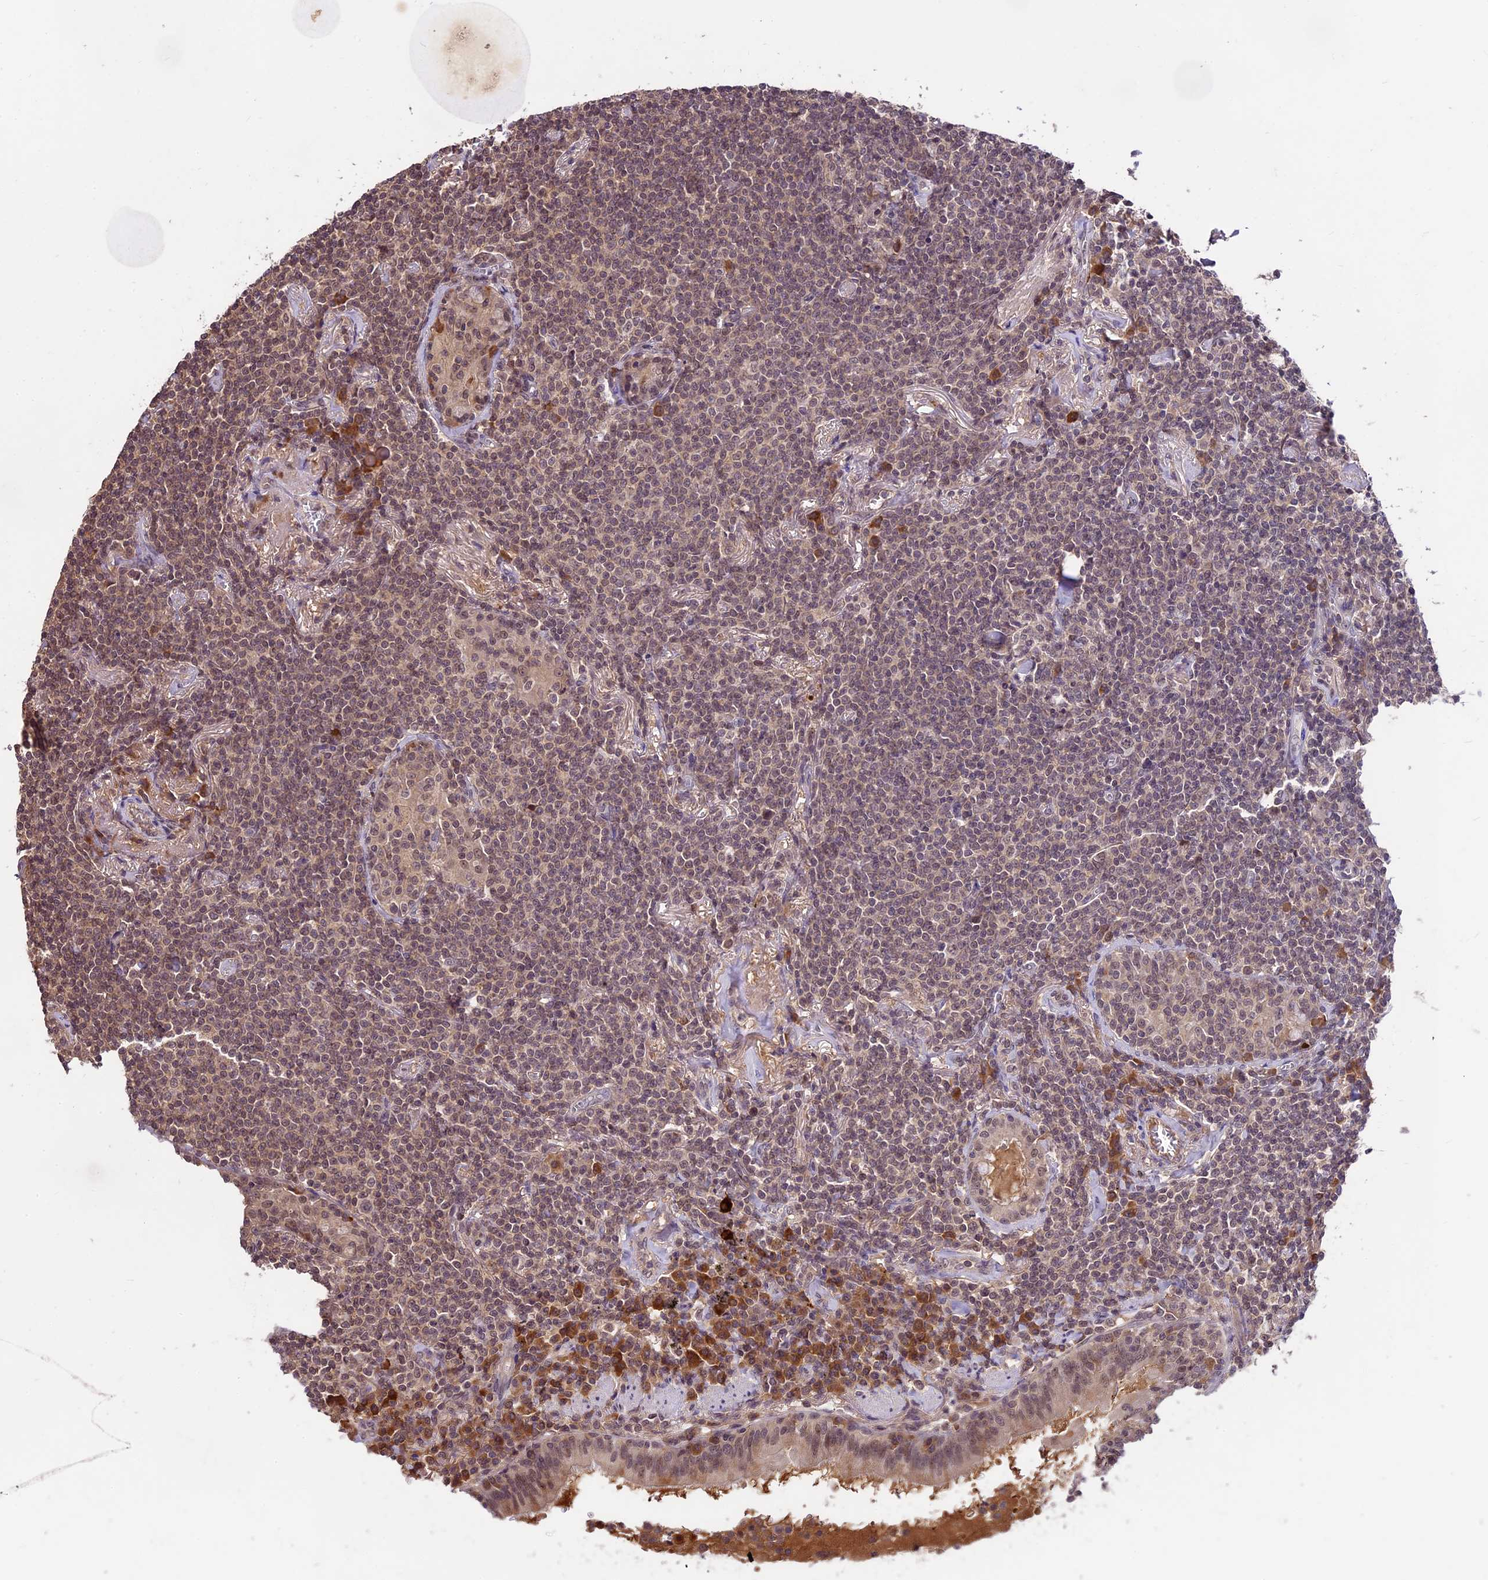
{"staining": {"intensity": "weak", "quantity": "25%-75%", "location": "nuclear"}, "tissue": "lymphoma", "cell_type": "Tumor cells", "image_type": "cancer", "snomed": [{"axis": "morphology", "description": "Malignant lymphoma, non-Hodgkin's type, Low grade"}, {"axis": "topography", "description": "Lung"}], "caption": "Immunohistochemical staining of human malignant lymphoma, non-Hodgkin's type (low-grade) shows low levels of weak nuclear protein positivity in about 25%-75% of tumor cells.", "gene": "ATP10A", "patient": {"sex": "female", "age": 71}}